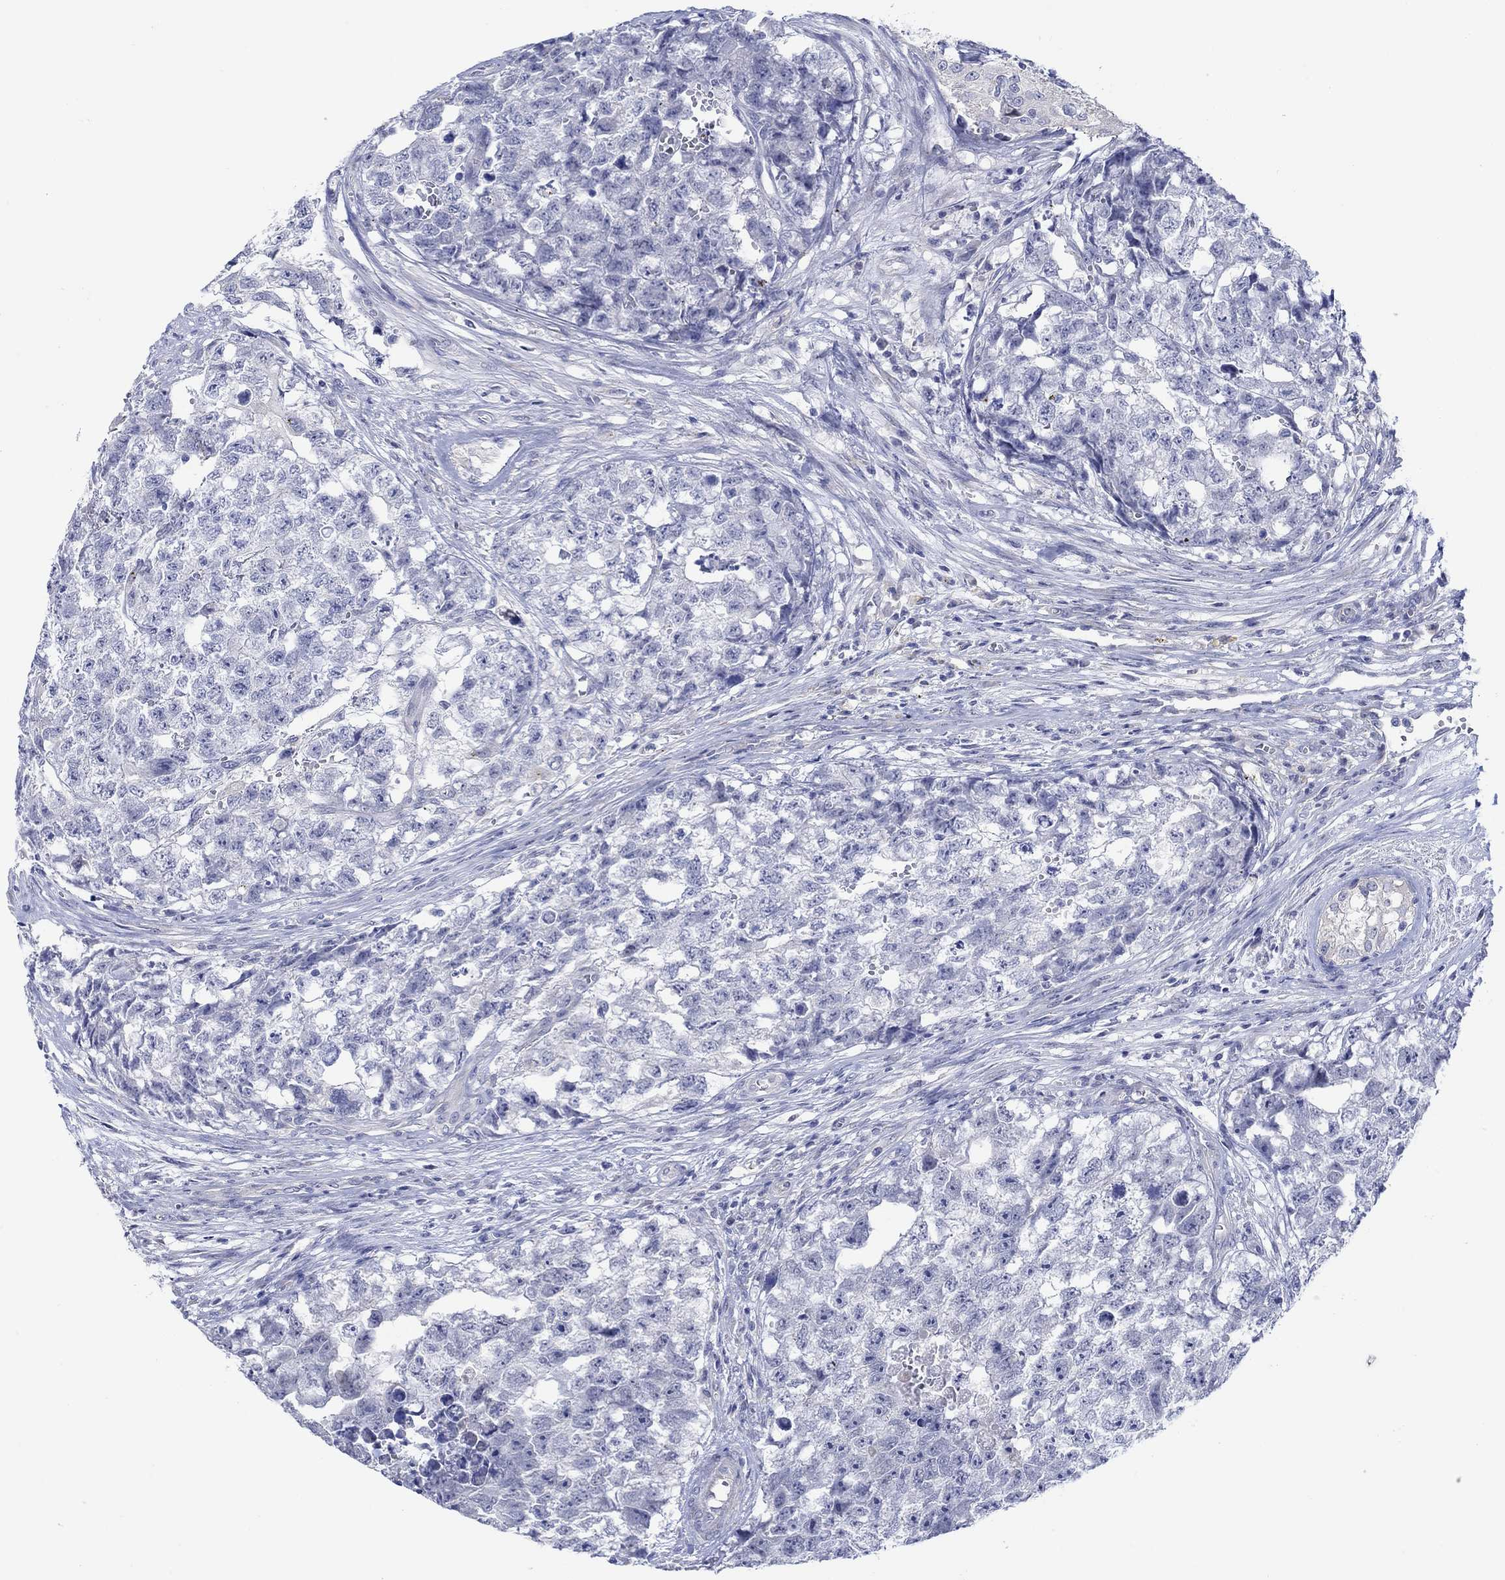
{"staining": {"intensity": "negative", "quantity": "none", "location": "none"}, "tissue": "testis cancer", "cell_type": "Tumor cells", "image_type": "cancer", "snomed": [{"axis": "morphology", "description": "Seminoma, NOS"}, {"axis": "morphology", "description": "Carcinoma, Embryonal, NOS"}, {"axis": "topography", "description": "Testis"}], "caption": "Tumor cells are negative for protein expression in human testis embryonal carcinoma. (DAB (3,3'-diaminobenzidine) immunohistochemistry (IHC) visualized using brightfield microscopy, high magnification).", "gene": "KRT222", "patient": {"sex": "male", "age": 22}}